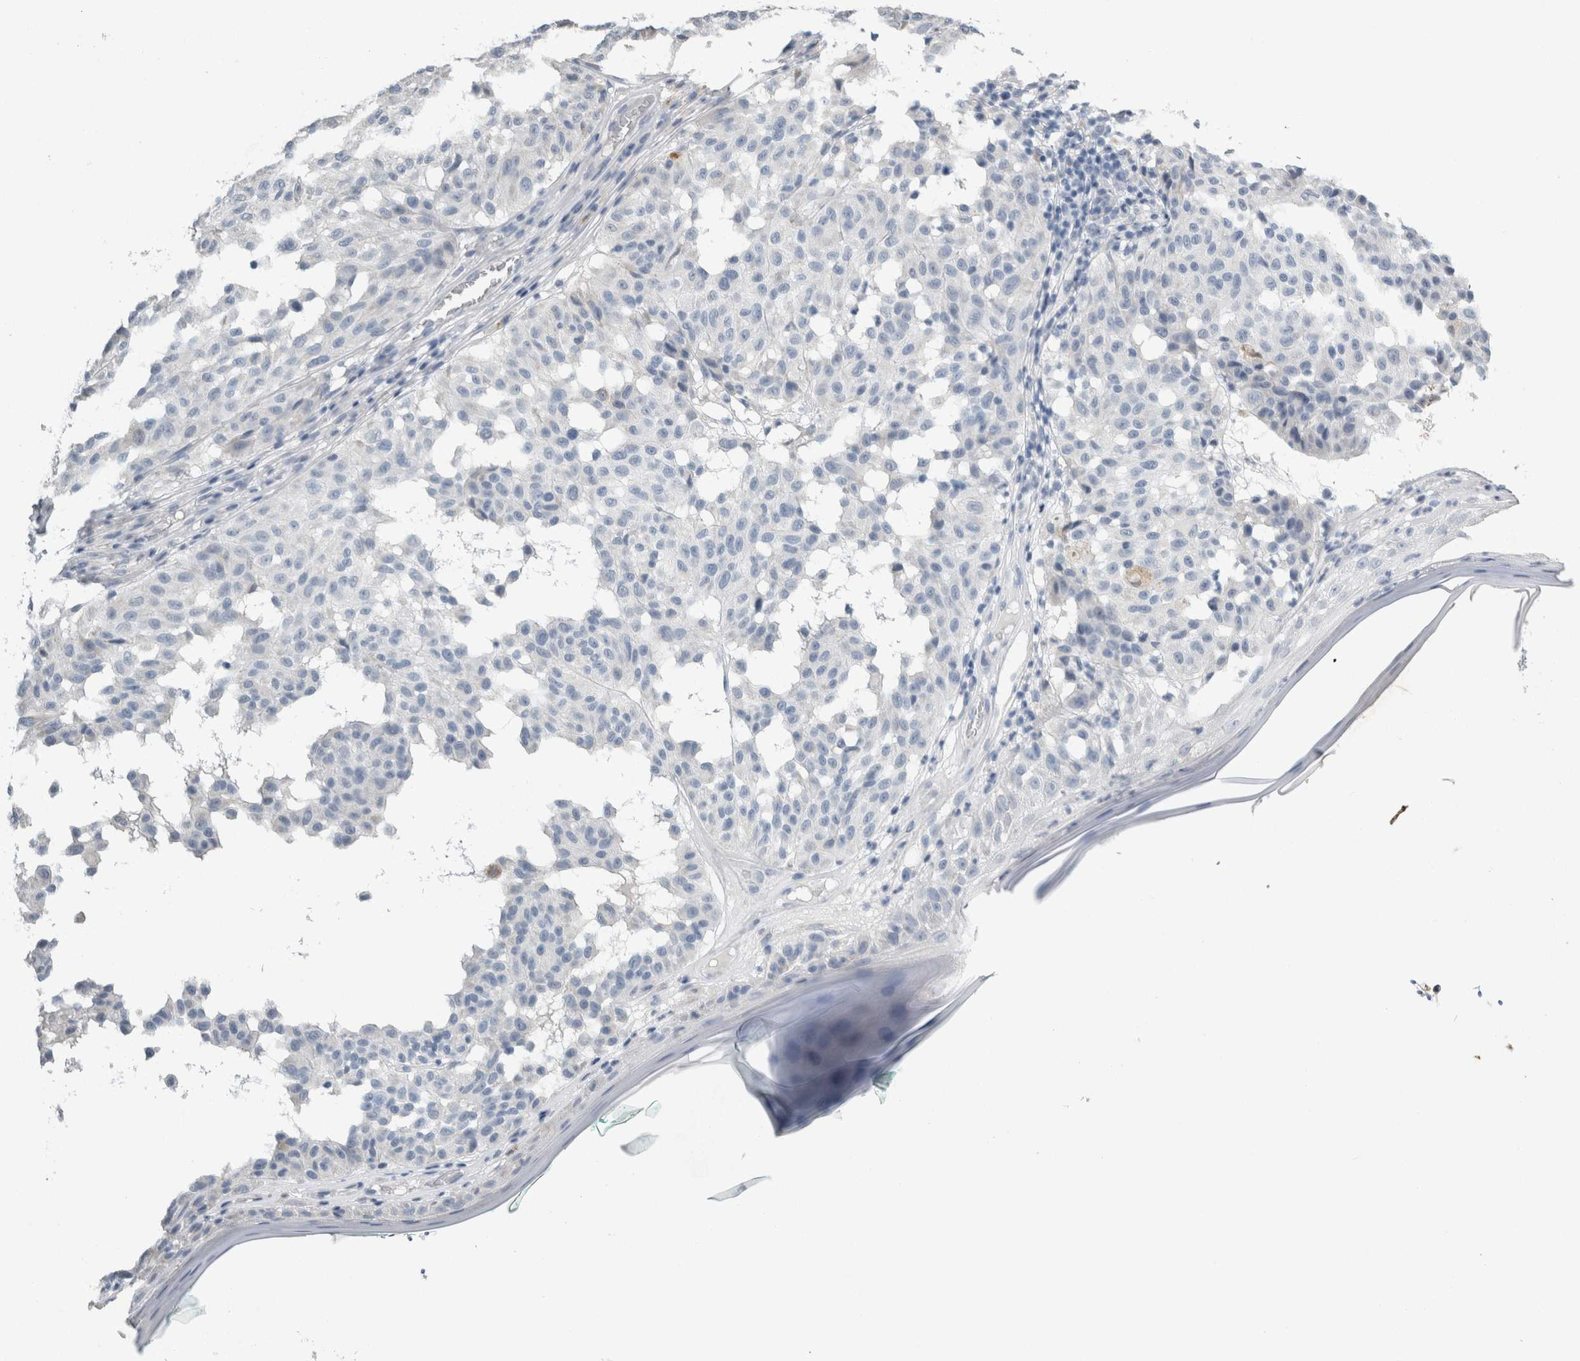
{"staining": {"intensity": "negative", "quantity": "none", "location": "none"}, "tissue": "melanoma", "cell_type": "Tumor cells", "image_type": "cancer", "snomed": [{"axis": "morphology", "description": "Malignant melanoma, NOS"}, {"axis": "topography", "description": "Skin"}], "caption": "Immunohistochemistry of human malignant melanoma reveals no expression in tumor cells.", "gene": "NEFM", "patient": {"sex": "female", "age": 46}}